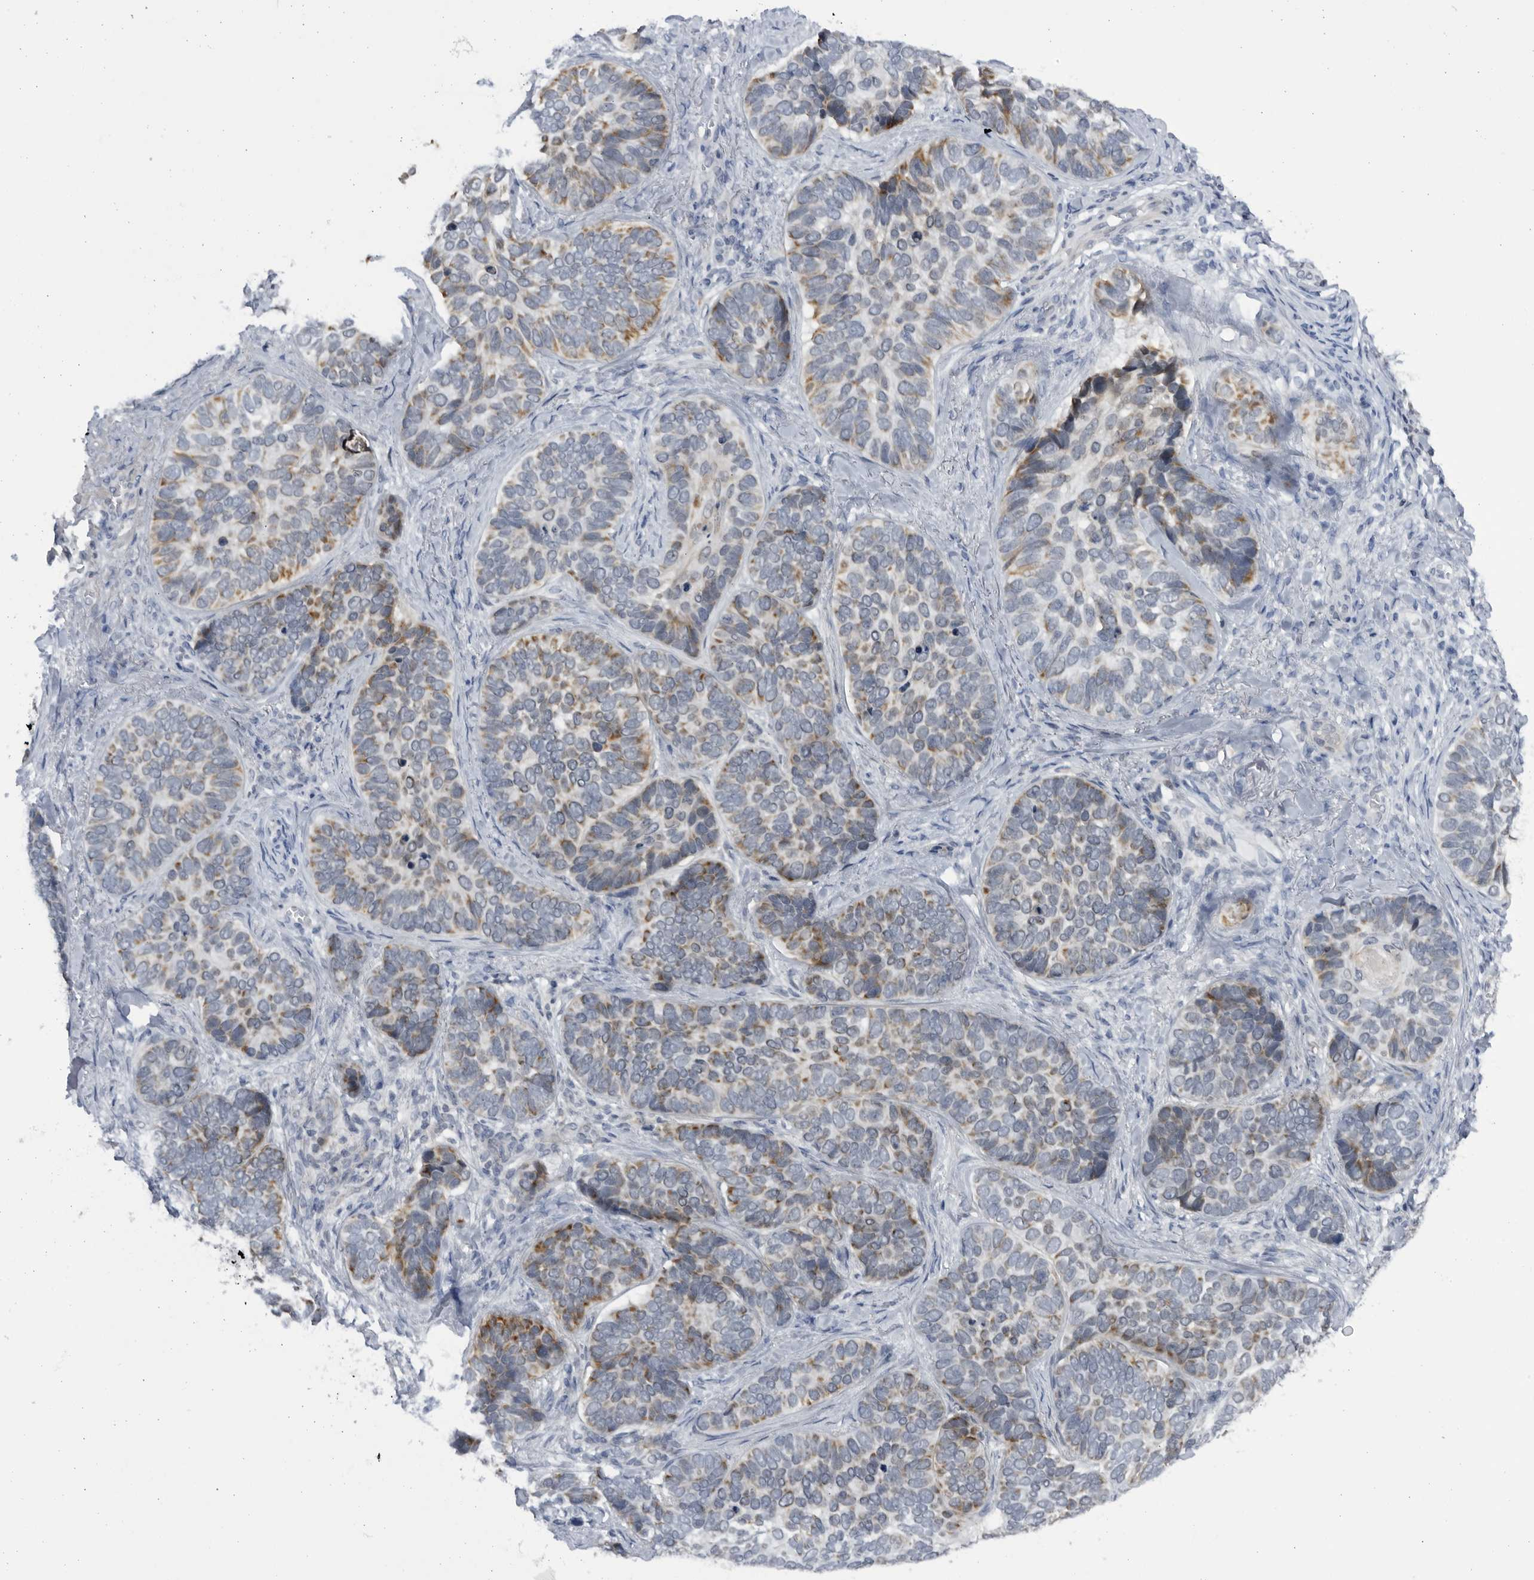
{"staining": {"intensity": "moderate", "quantity": "25%-75%", "location": "cytoplasmic/membranous"}, "tissue": "skin cancer", "cell_type": "Tumor cells", "image_type": "cancer", "snomed": [{"axis": "morphology", "description": "Basal cell carcinoma"}, {"axis": "topography", "description": "Skin"}], "caption": "A brown stain shows moderate cytoplasmic/membranous positivity of a protein in human basal cell carcinoma (skin) tumor cells.", "gene": "SLC25A22", "patient": {"sex": "male", "age": 62}}